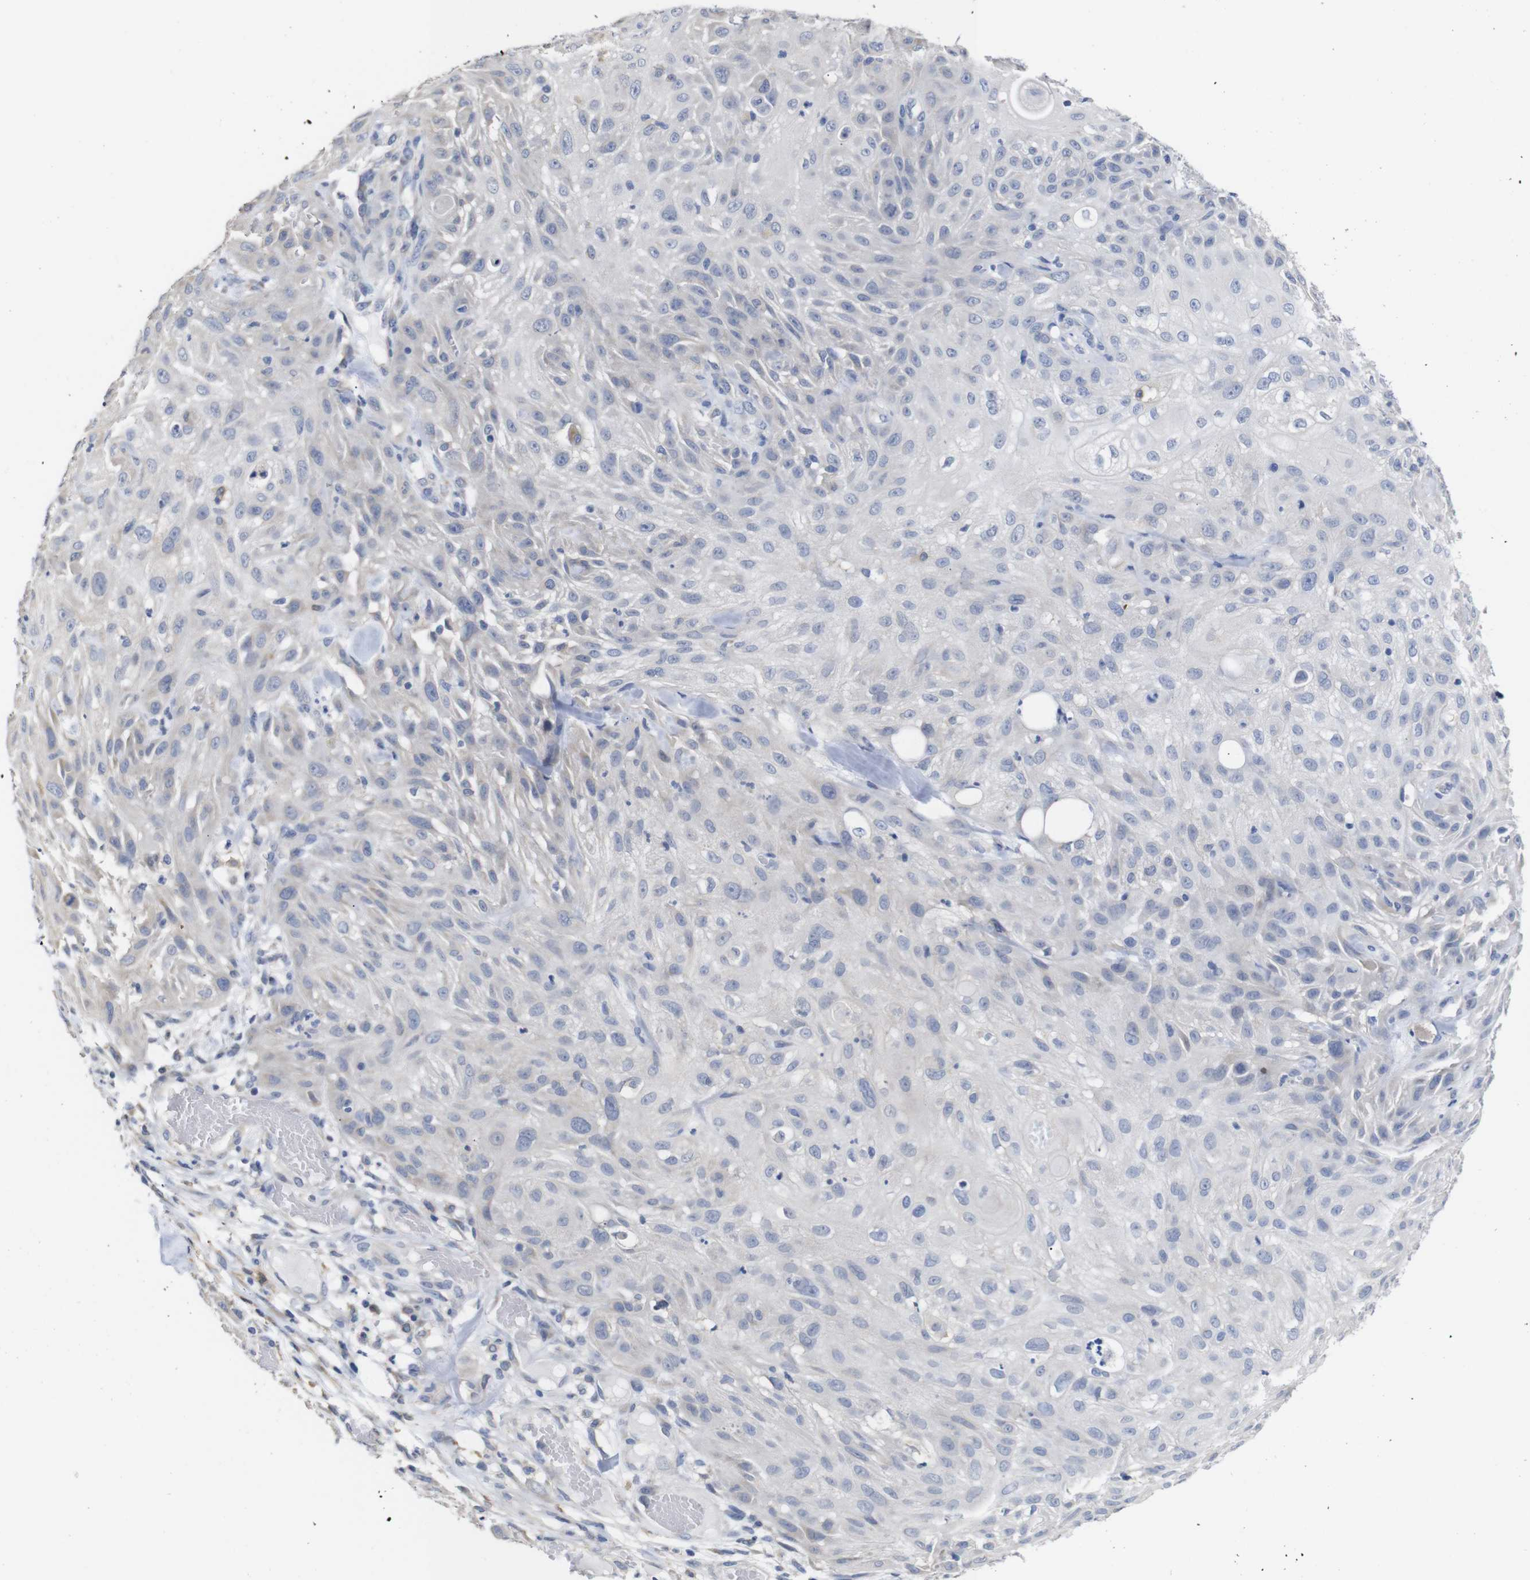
{"staining": {"intensity": "negative", "quantity": "none", "location": "none"}, "tissue": "skin cancer", "cell_type": "Tumor cells", "image_type": "cancer", "snomed": [{"axis": "morphology", "description": "Squamous cell carcinoma, NOS"}, {"axis": "topography", "description": "Skin"}], "caption": "Tumor cells are negative for protein expression in human skin cancer (squamous cell carcinoma).", "gene": "TCEAL9", "patient": {"sex": "male", "age": 75}}